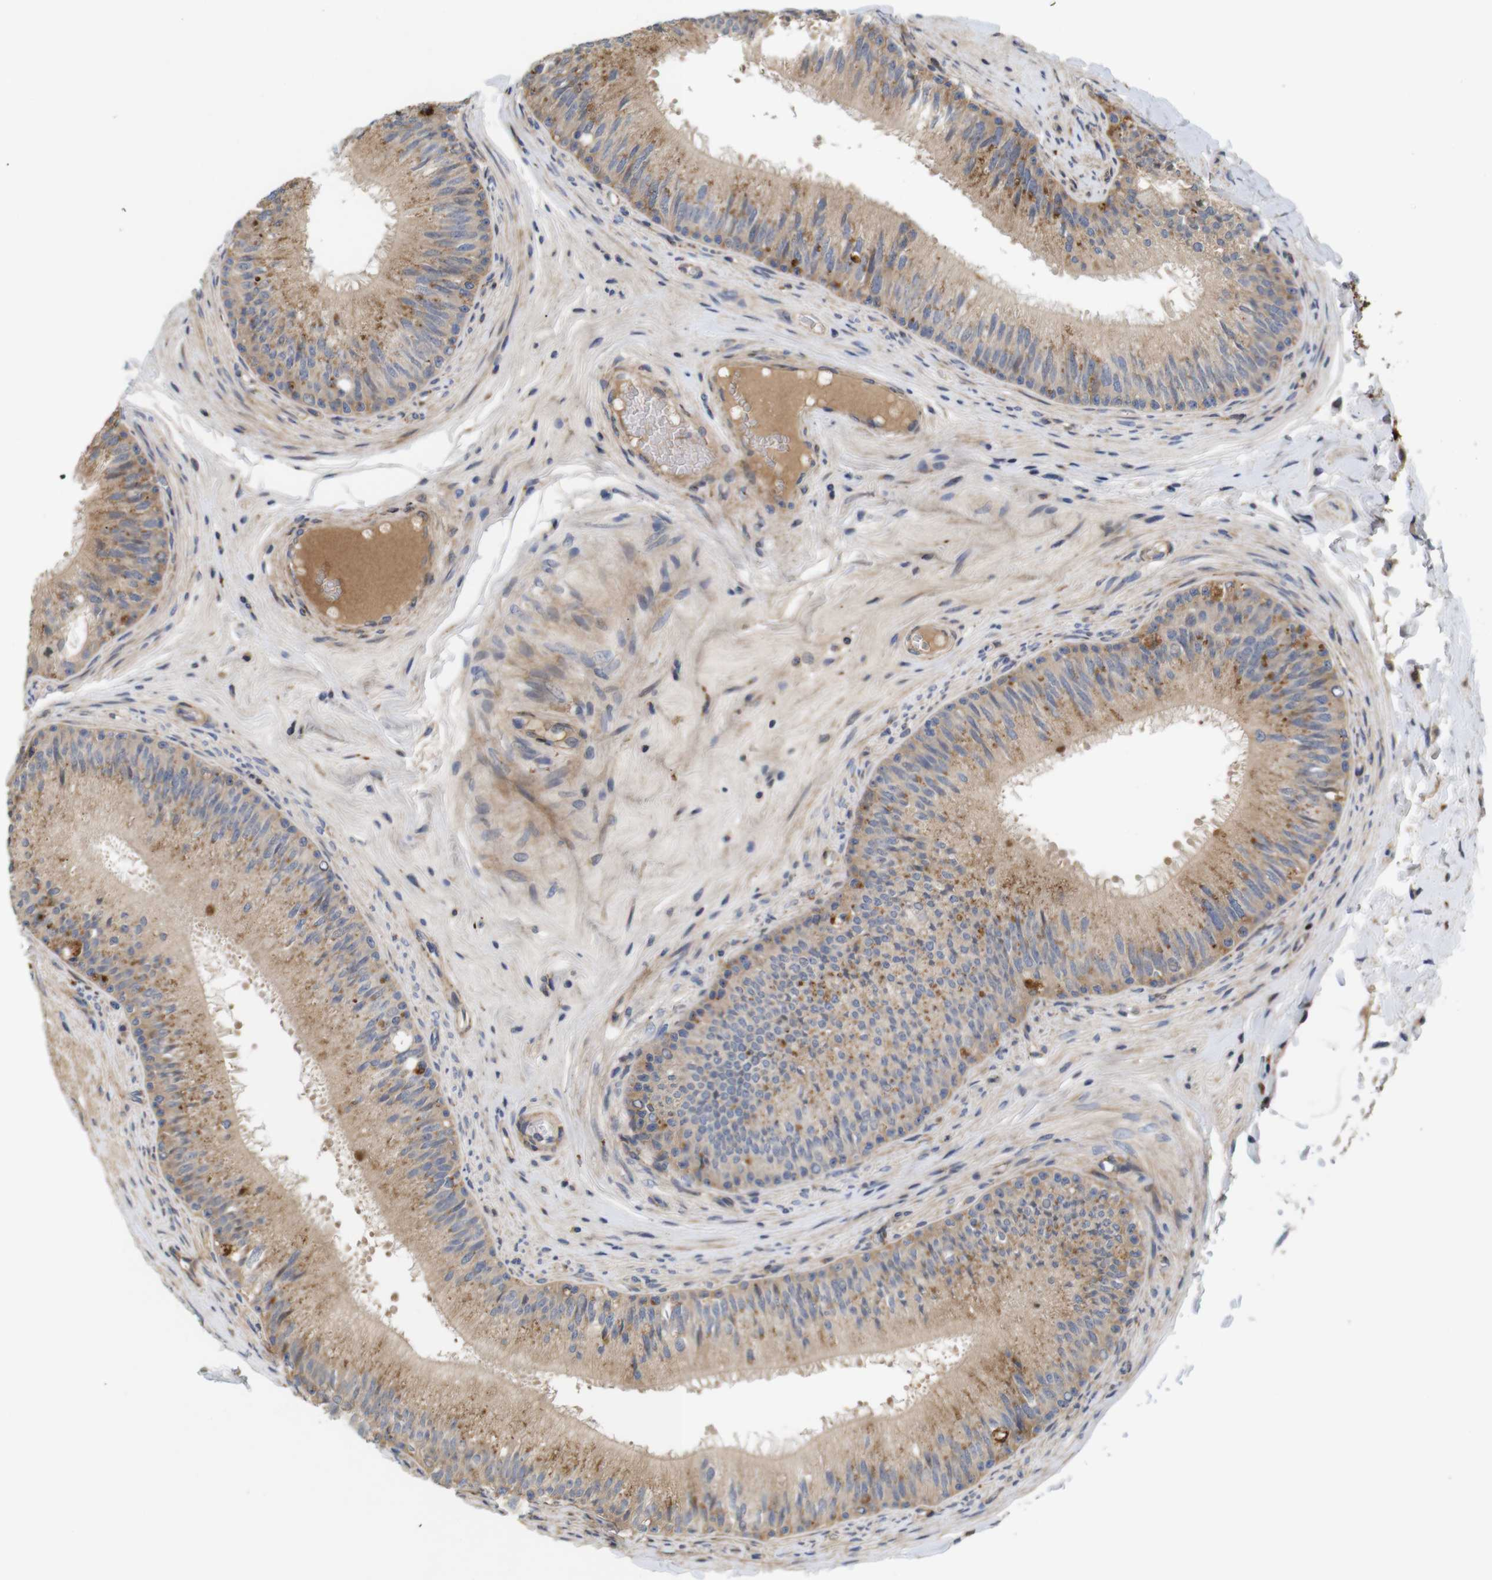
{"staining": {"intensity": "moderate", "quantity": ">75%", "location": "cytoplasmic/membranous"}, "tissue": "epididymis", "cell_type": "Glandular cells", "image_type": "normal", "snomed": [{"axis": "morphology", "description": "Normal tissue, NOS"}, {"axis": "topography", "description": "Testis"}, {"axis": "topography", "description": "Epididymis"}], "caption": "Protein expression by IHC shows moderate cytoplasmic/membranous staining in about >75% of glandular cells in benign epididymis. (DAB = brown stain, brightfield microscopy at high magnification).", "gene": "SPRY3", "patient": {"sex": "male", "age": 36}}